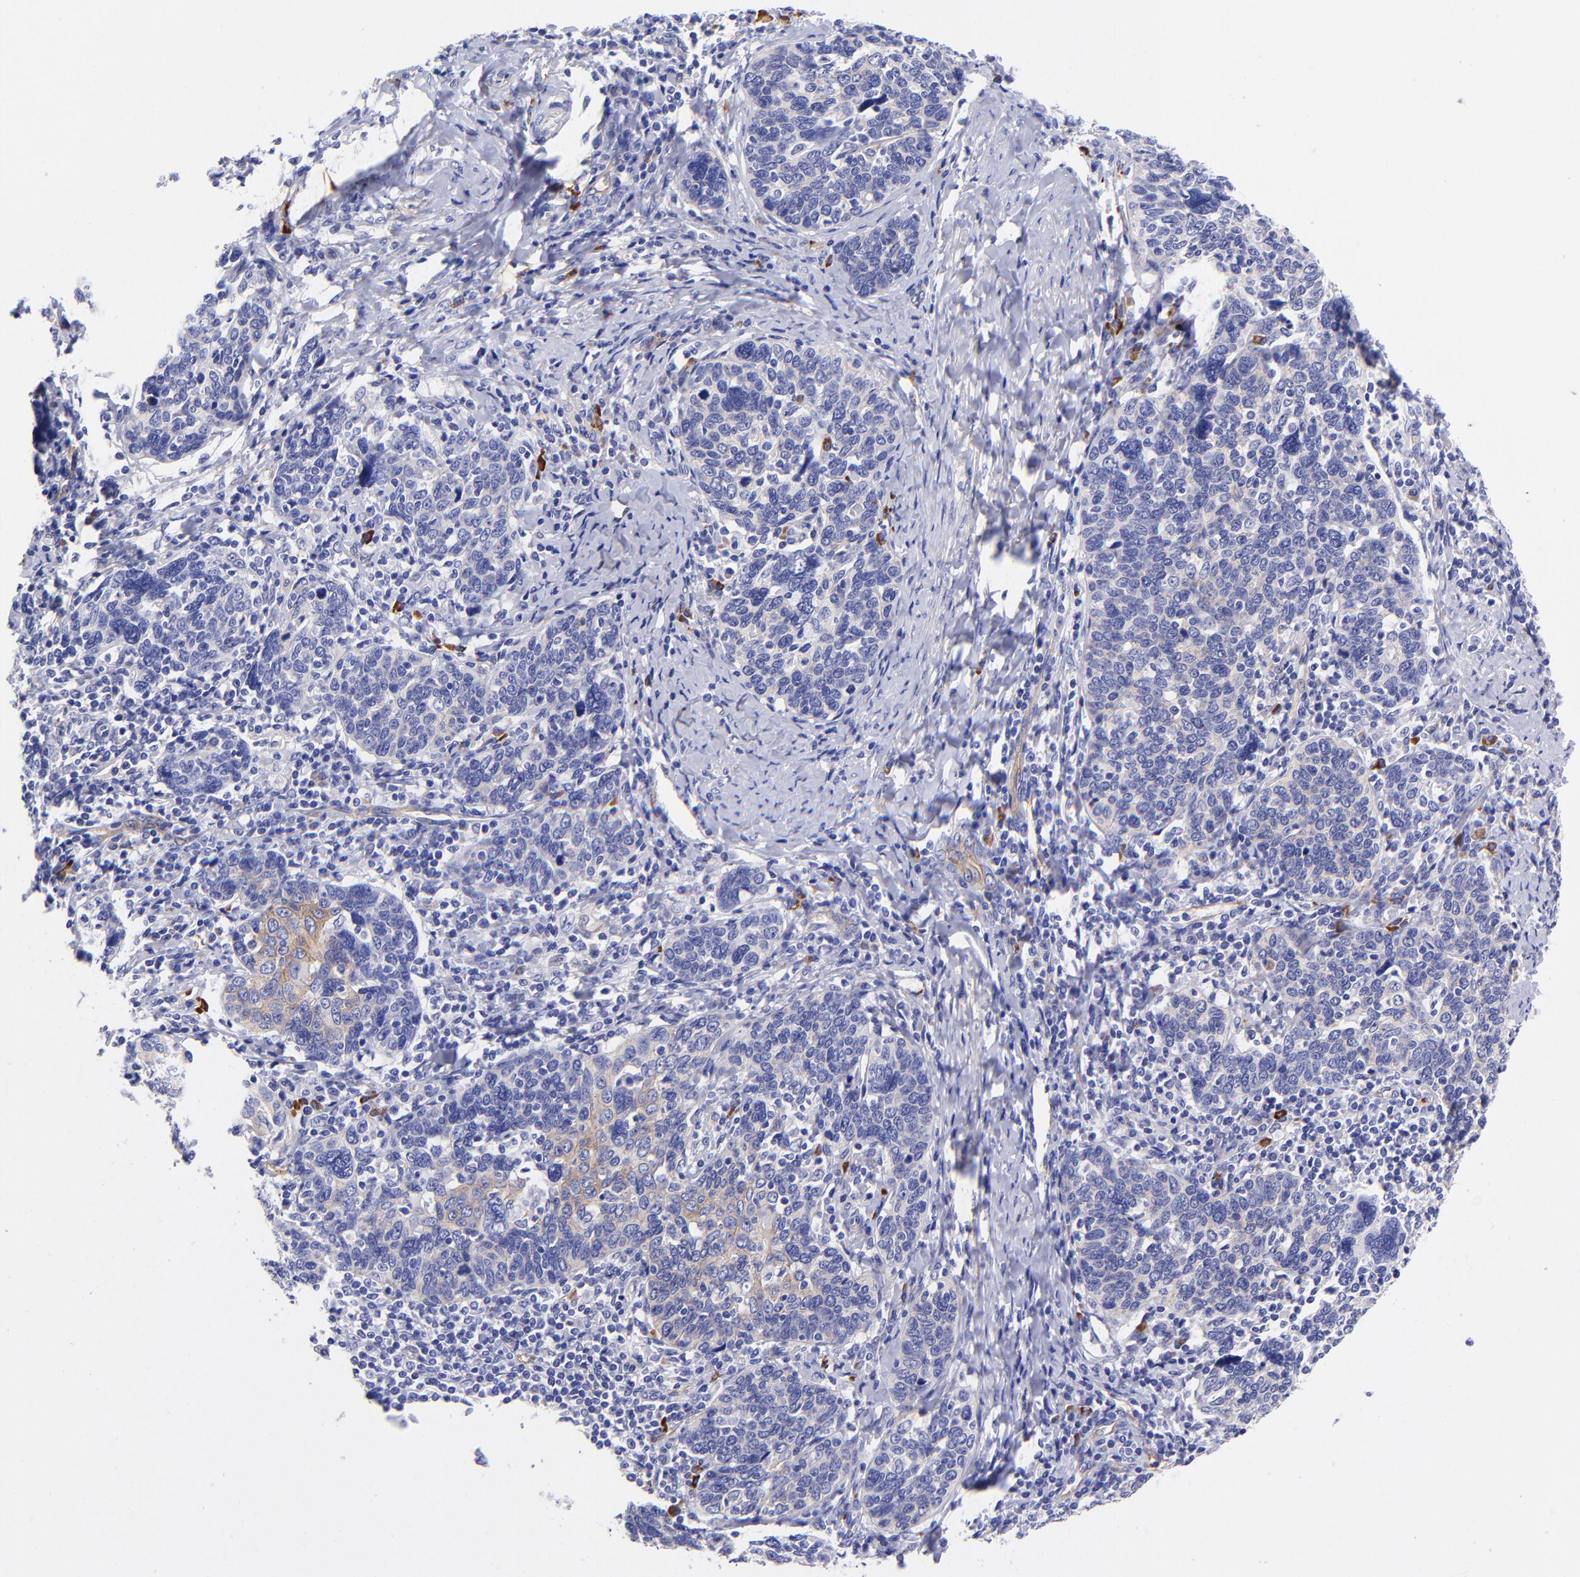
{"staining": {"intensity": "moderate", "quantity": "<25%", "location": "cytoplasmic/membranous"}, "tissue": "cervical cancer", "cell_type": "Tumor cells", "image_type": "cancer", "snomed": [{"axis": "morphology", "description": "Squamous cell carcinoma, NOS"}, {"axis": "topography", "description": "Cervix"}], "caption": "Moderate cytoplasmic/membranous protein positivity is appreciated in approximately <25% of tumor cells in cervical squamous cell carcinoma.", "gene": "PPFIBP1", "patient": {"sex": "female", "age": 41}}